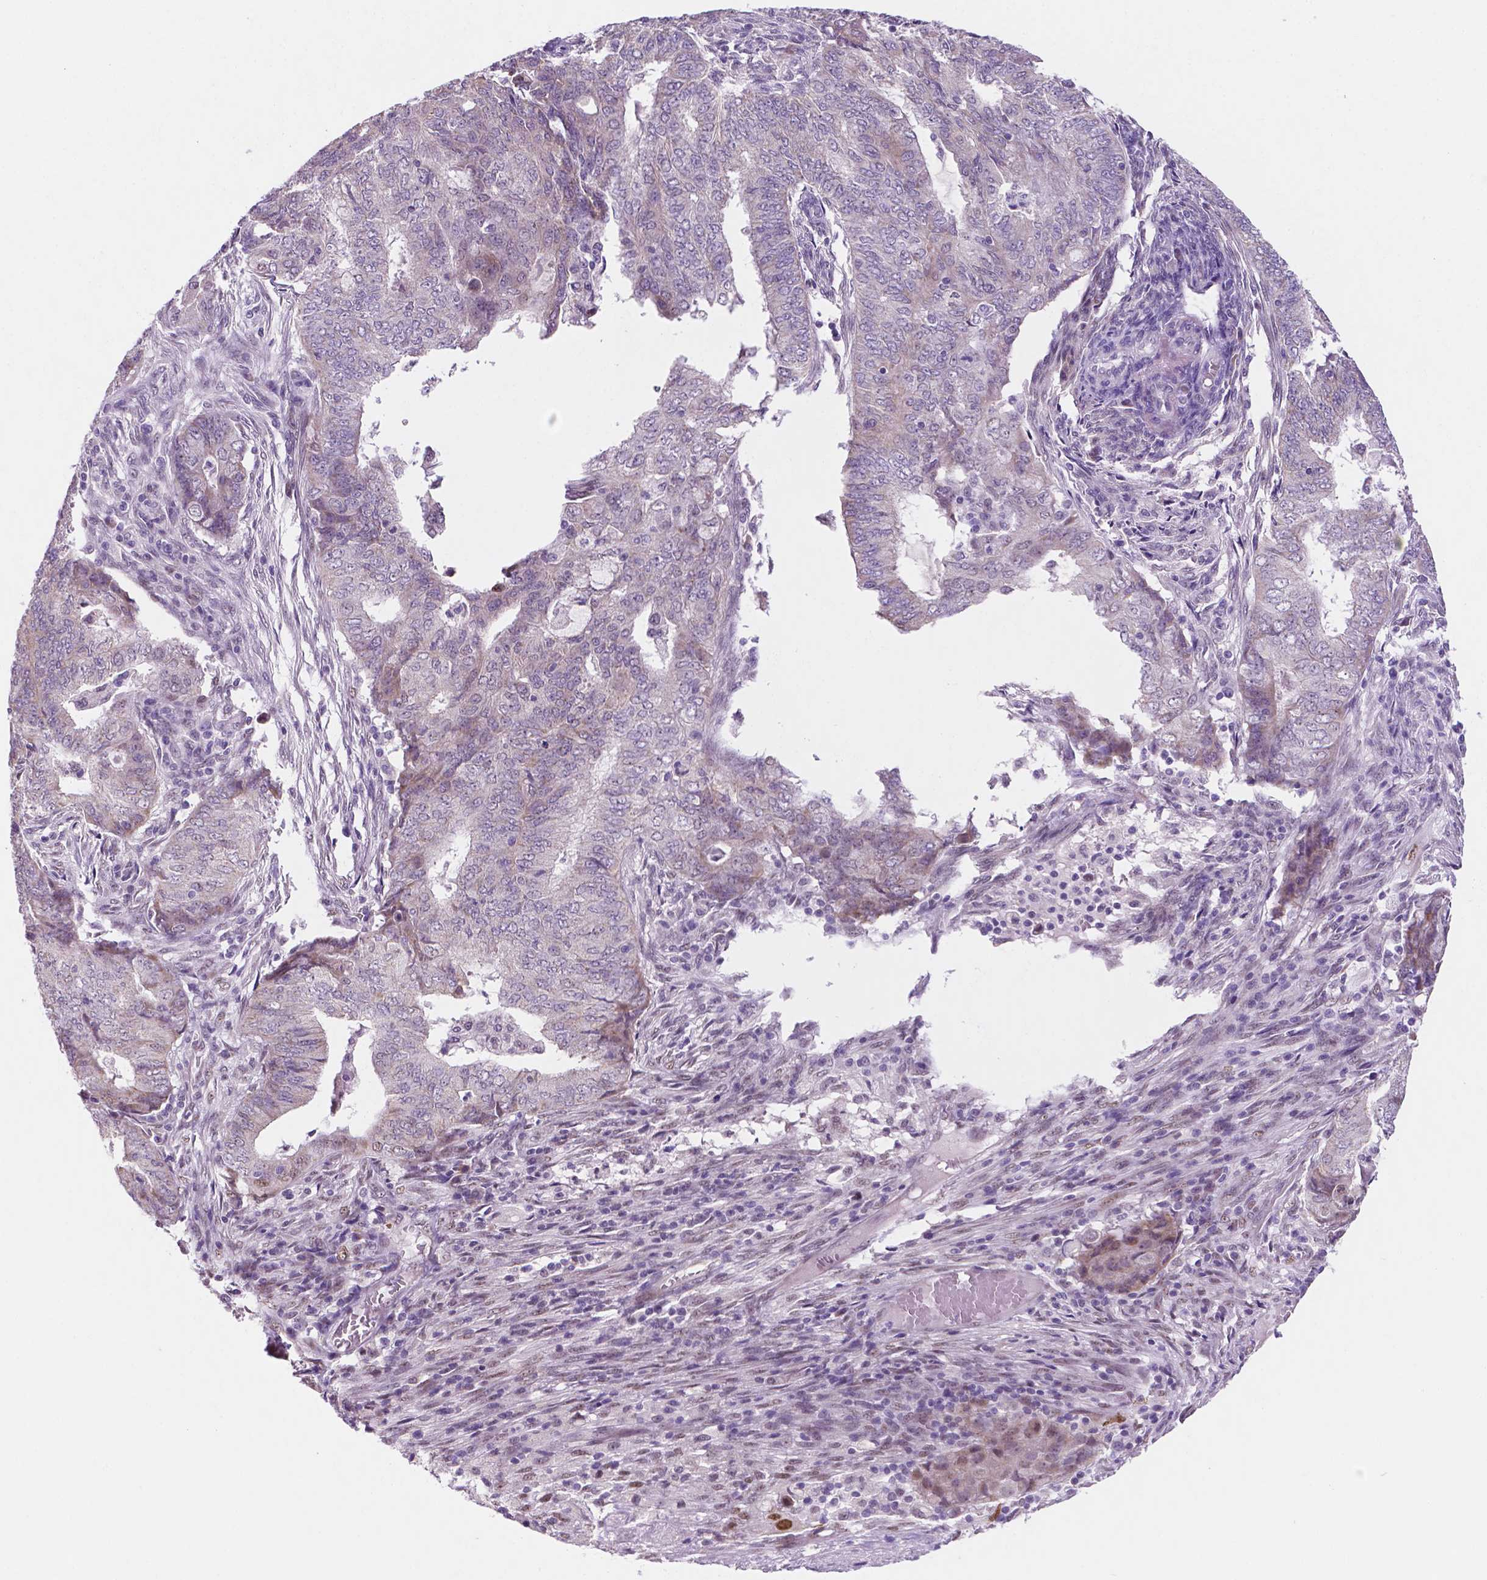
{"staining": {"intensity": "weak", "quantity": "<25%", "location": "nuclear"}, "tissue": "endometrial cancer", "cell_type": "Tumor cells", "image_type": "cancer", "snomed": [{"axis": "morphology", "description": "Adenocarcinoma, NOS"}, {"axis": "topography", "description": "Endometrium"}], "caption": "DAB (3,3'-diaminobenzidine) immunohistochemical staining of human endometrial adenocarcinoma exhibits no significant staining in tumor cells.", "gene": "C18orf21", "patient": {"sex": "female", "age": 62}}